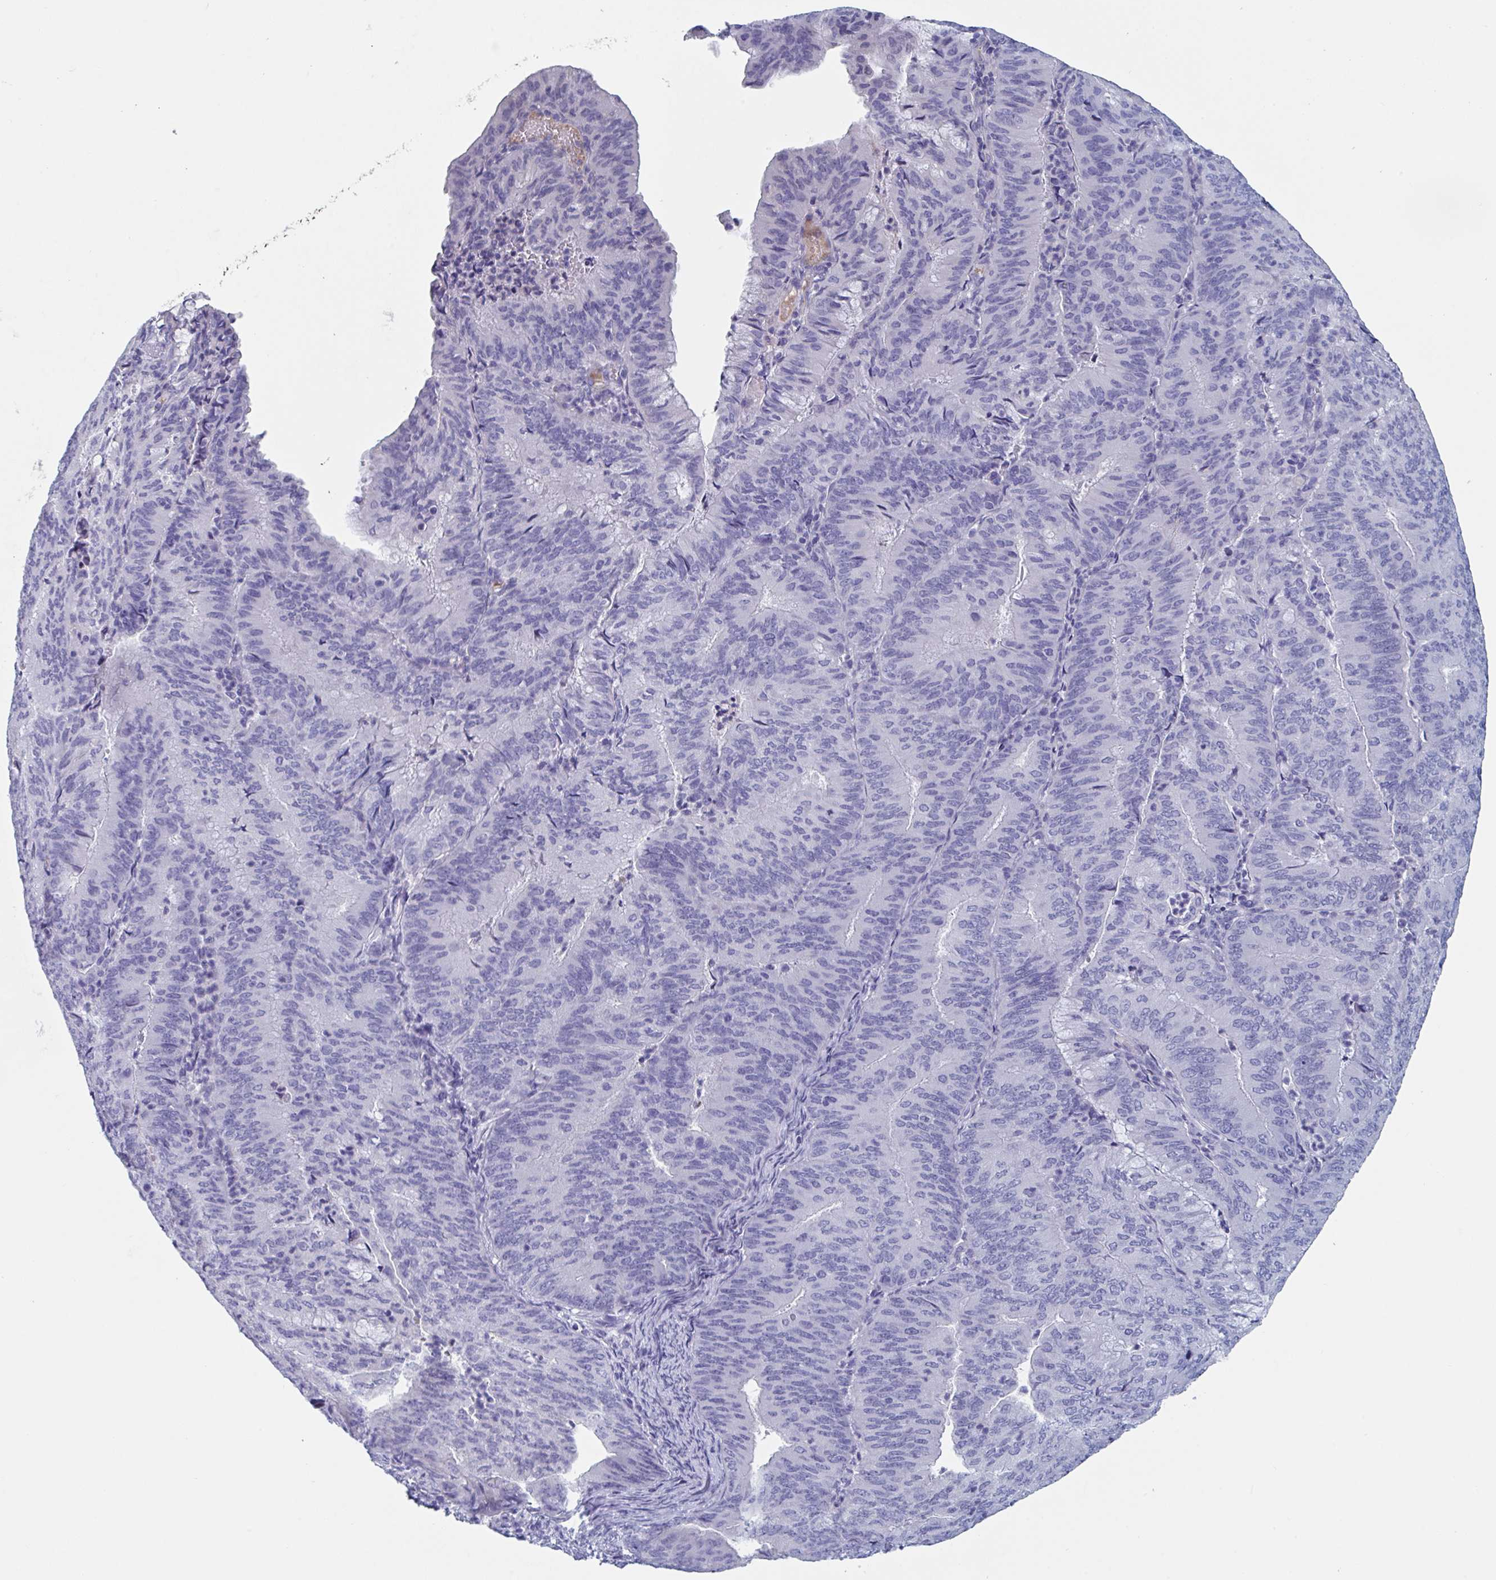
{"staining": {"intensity": "negative", "quantity": "none", "location": "none"}, "tissue": "endometrial cancer", "cell_type": "Tumor cells", "image_type": "cancer", "snomed": [{"axis": "morphology", "description": "Adenocarcinoma, NOS"}, {"axis": "topography", "description": "Endometrium"}], "caption": "The image demonstrates no staining of tumor cells in endometrial adenocarcinoma. (Brightfield microscopy of DAB (3,3'-diaminobenzidine) IHC at high magnification).", "gene": "NT5C3B", "patient": {"sex": "female", "age": 57}}